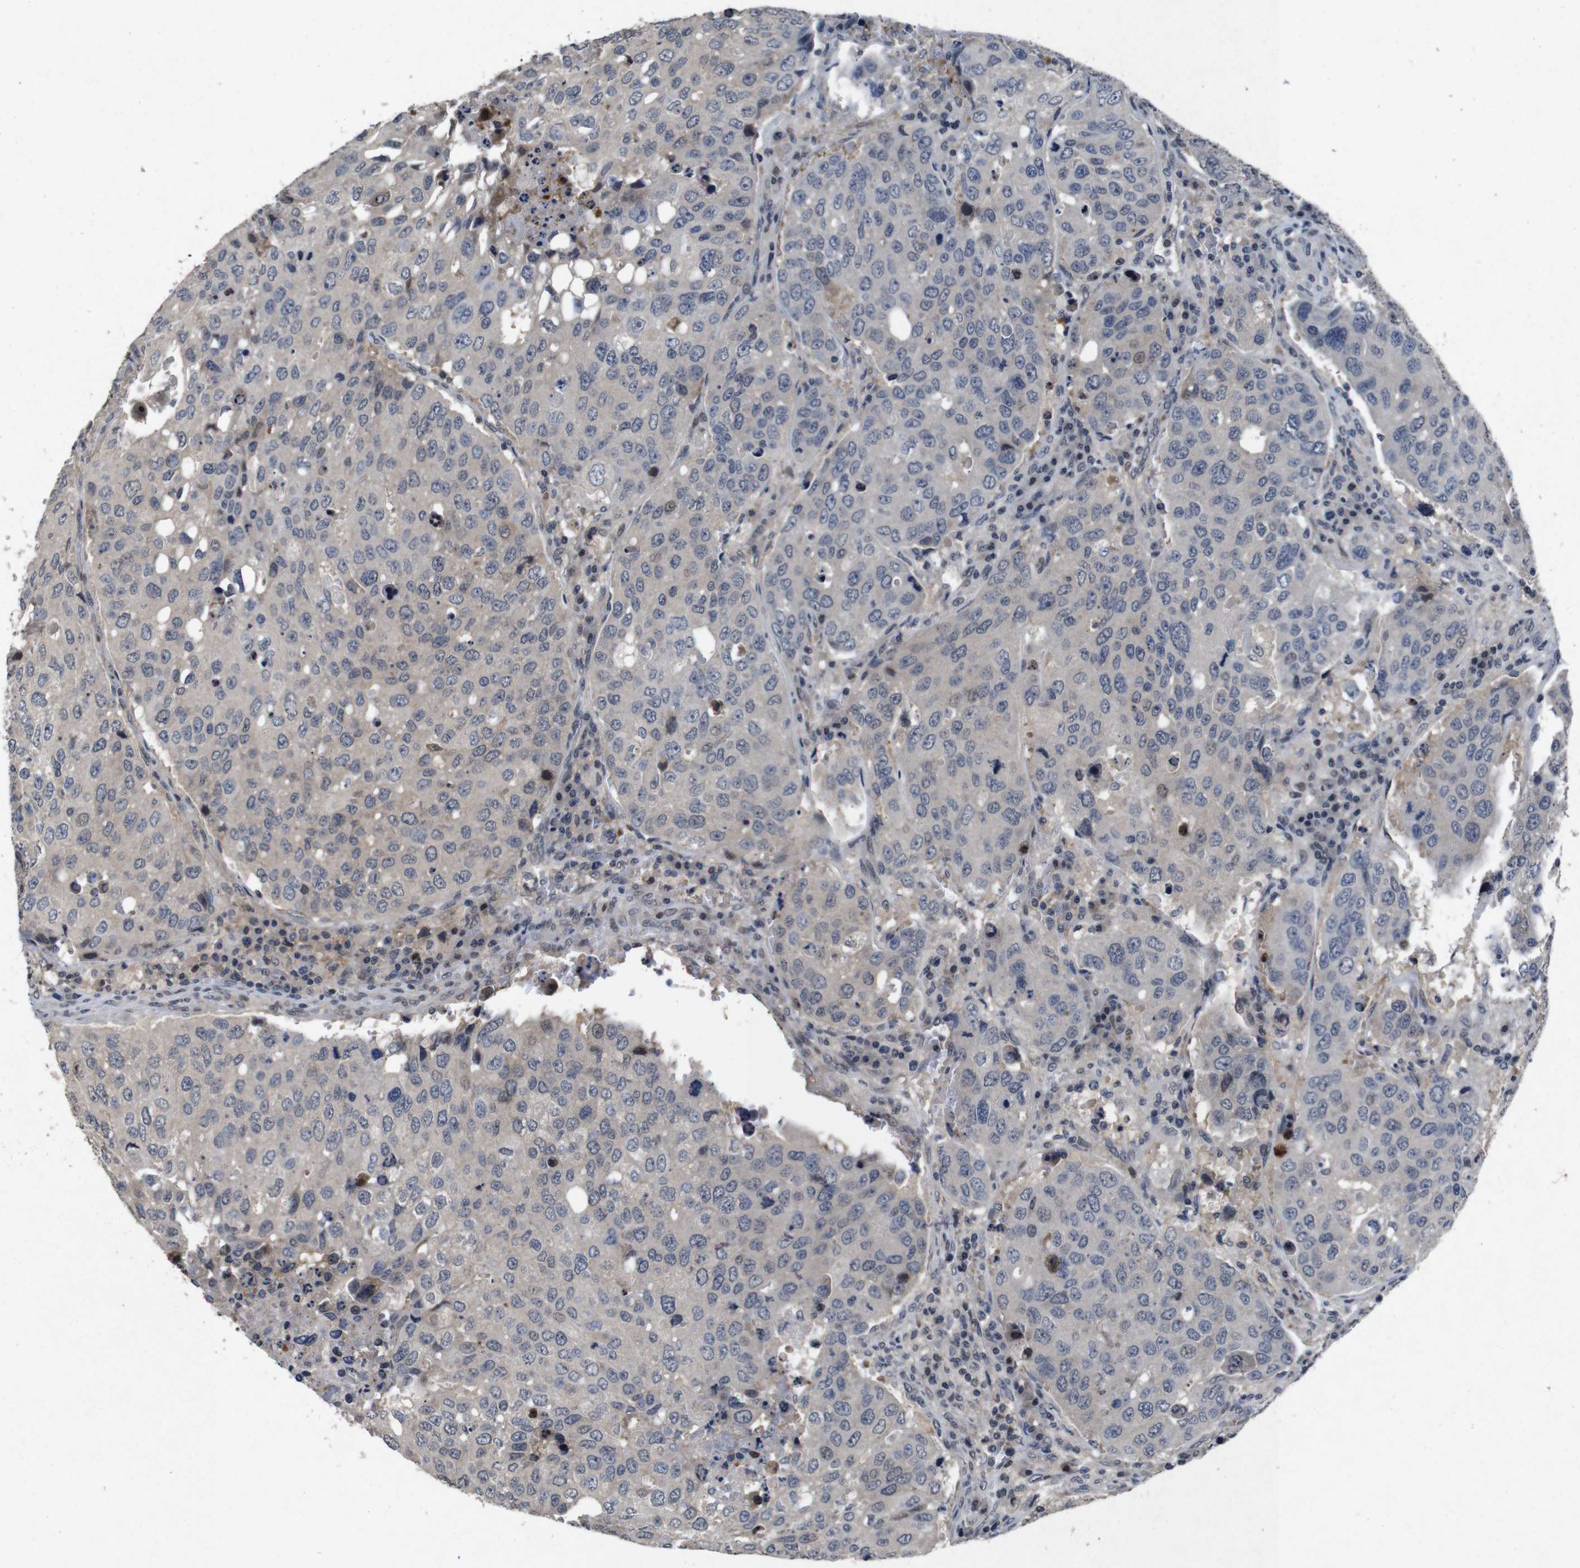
{"staining": {"intensity": "negative", "quantity": "none", "location": "none"}, "tissue": "urothelial cancer", "cell_type": "Tumor cells", "image_type": "cancer", "snomed": [{"axis": "morphology", "description": "Urothelial carcinoma, High grade"}, {"axis": "topography", "description": "Lymph node"}, {"axis": "topography", "description": "Urinary bladder"}], "caption": "Protein analysis of urothelial carcinoma (high-grade) shows no significant positivity in tumor cells.", "gene": "AKT3", "patient": {"sex": "male", "age": 51}}